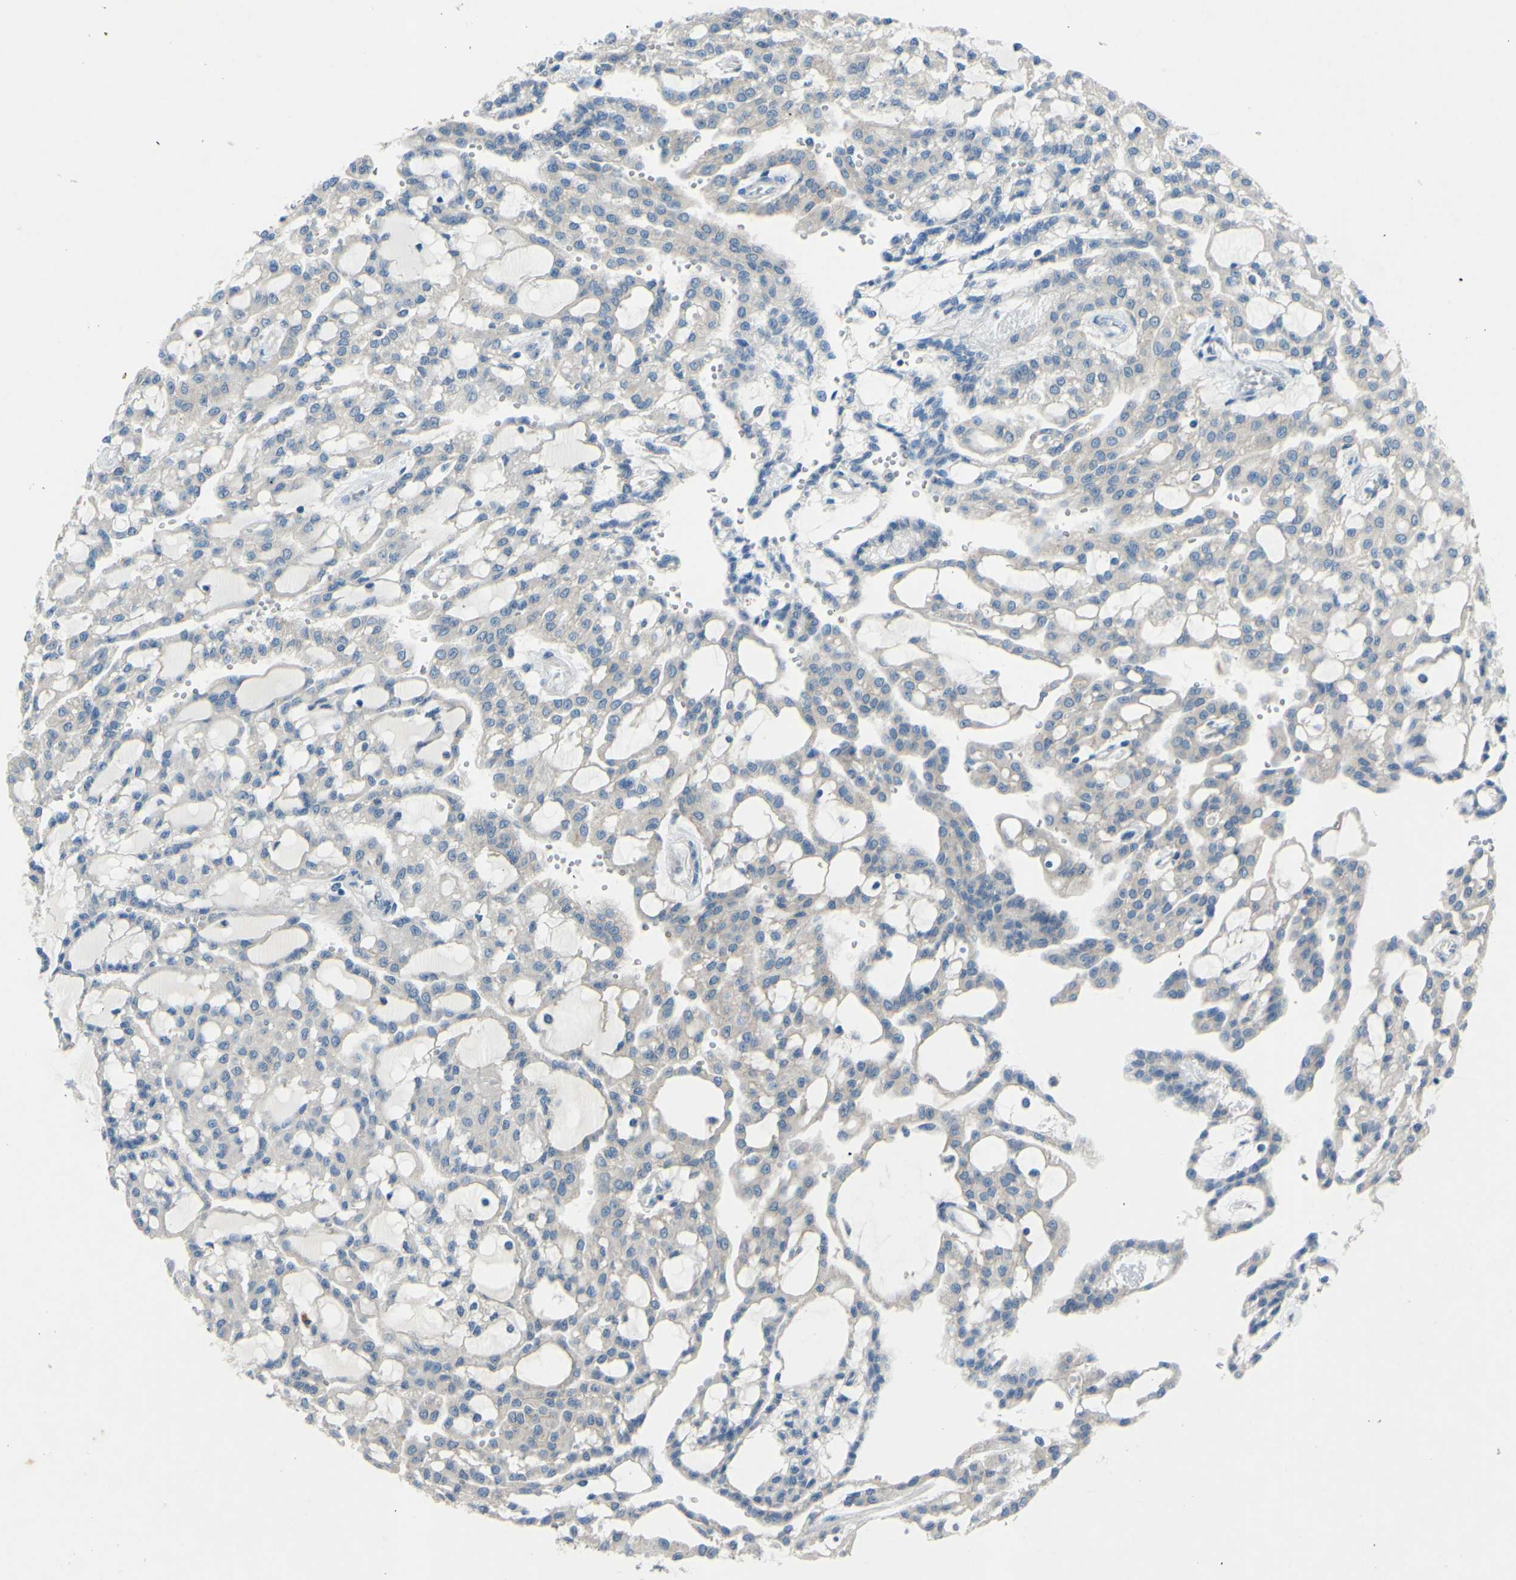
{"staining": {"intensity": "weak", "quantity": "<25%", "location": "cytoplasmic/membranous"}, "tissue": "renal cancer", "cell_type": "Tumor cells", "image_type": "cancer", "snomed": [{"axis": "morphology", "description": "Adenocarcinoma, NOS"}, {"axis": "topography", "description": "Kidney"}], "caption": "The immunohistochemistry (IHC) micrograph has no significant positivity in tumor cells of renal cancer (adenocarcinoma) tissue.", "gene": "CDH10", "patient": {"sex": "male", "age": 63}}